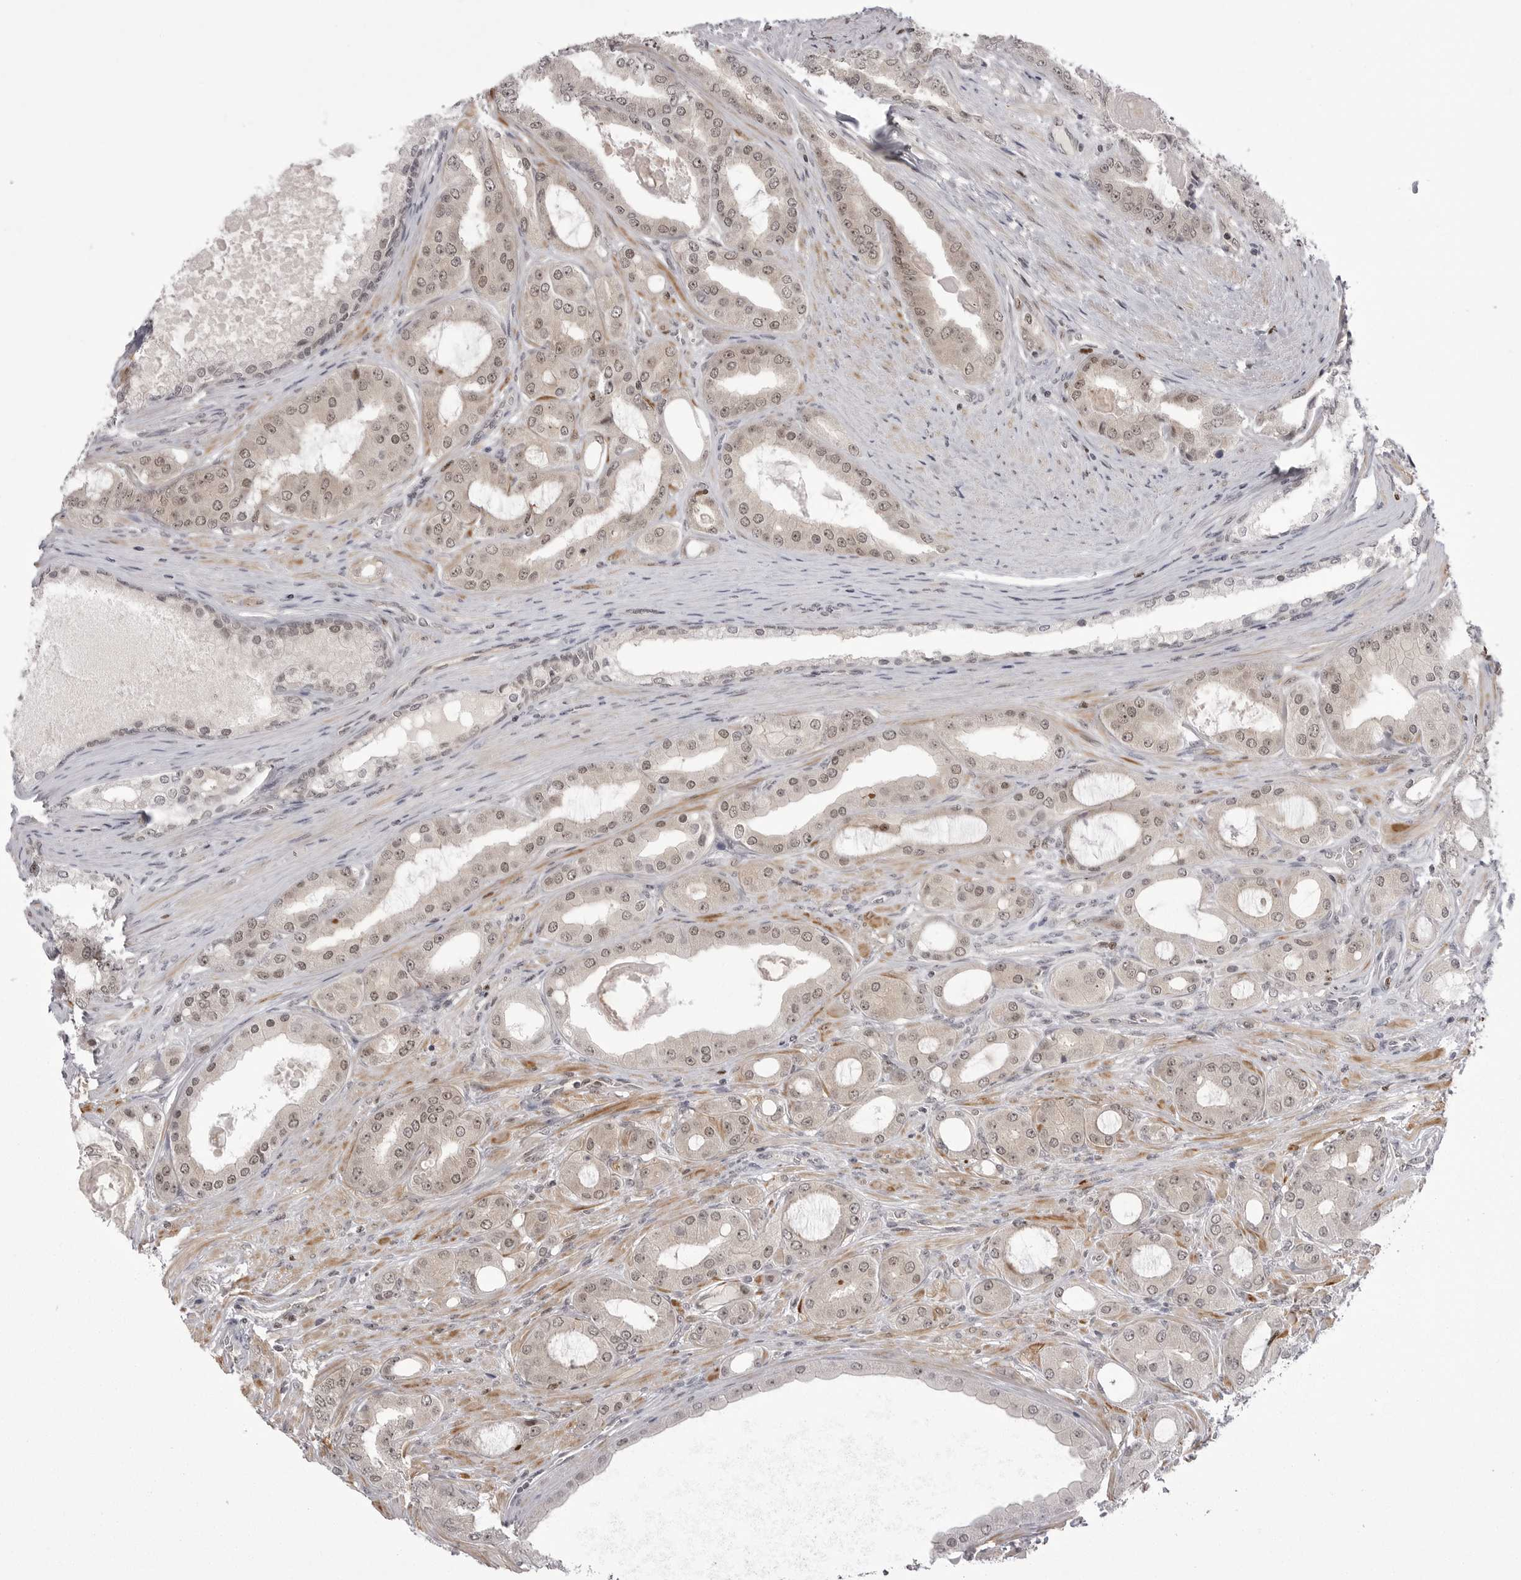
{"staining": {"intensity": "weak", "quantity": "25%-75%", "location": "cytoplasmic/membranous,nuclear"}, "tissue": "prostate cancer", "cell_type": "Tumor cells", "image_type": "cancer", "snomed": [{"axis": "morphology", "description": "Adenocarcinoma, High grade"}, {"axis": "topography", "description": "Prostate"}], "caption": "Immunohistochemistry photomicrograph of neoplastic tissue: prostate cancer stained using immunohistochemistry (IHC) shows low levels of weak protein expression localized specifically in the cytoplasmic/membranous and nuclear of tumor cells, appearing as a cytoplasmic/membranous and nuclear brown color.", "gene": "PTK2B", "patient": {"sex": "male", "age": 60}}